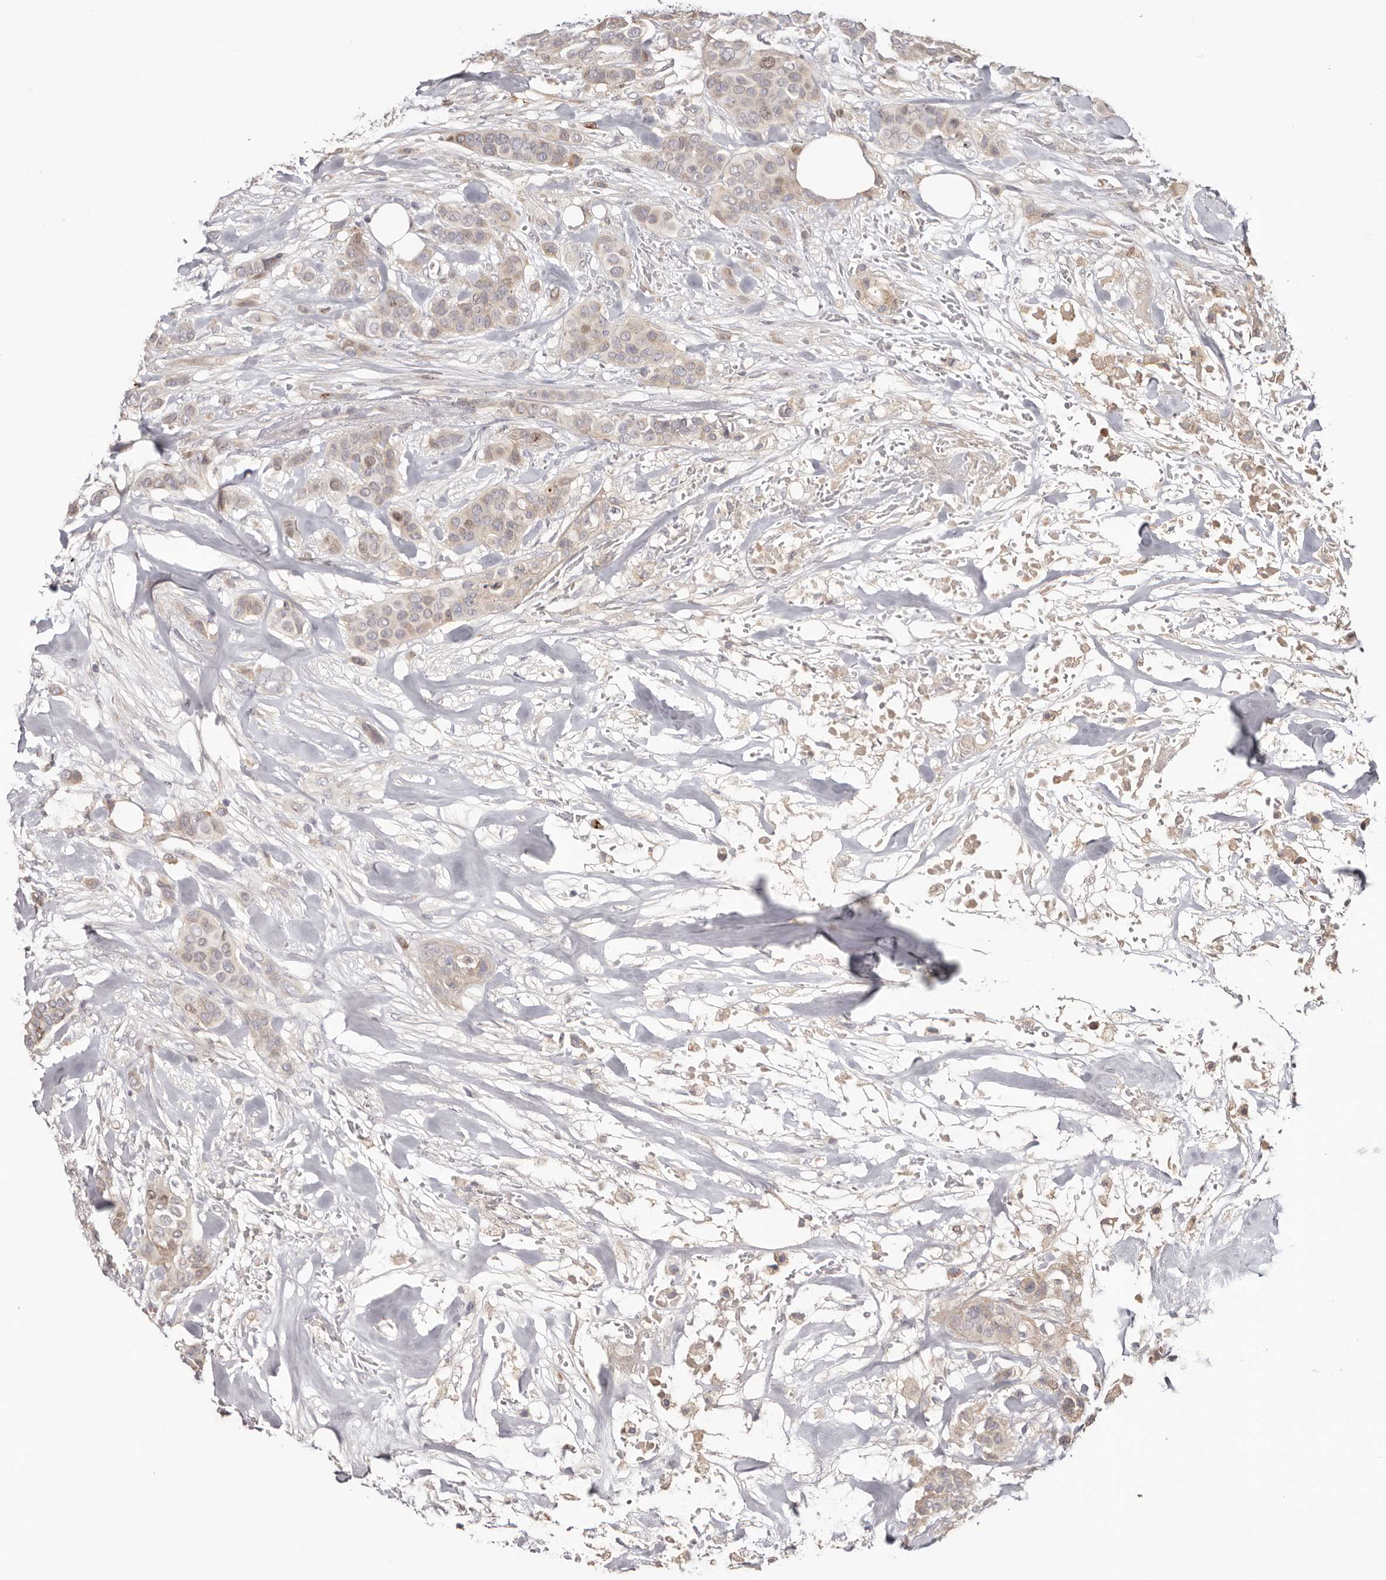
{"staining": {"intensity": "weak", "quantity": "<25%", "location": "nuclear"}, "tissue": "breast cancer", "cell_type": "Tumor cells", "image_type": "cancer", "snomed": [{"axis": "morphology", "description": "Lobular carcinoma"}, {"axis": "topography", "description": "Breast"}], "caption": "Protein analysis of breast cancer (lobular carcinoma) demonstrates no significant expression in tumor cells.", "gene": "CCDC190", "patient": {"sex": "female", "age": 51}}